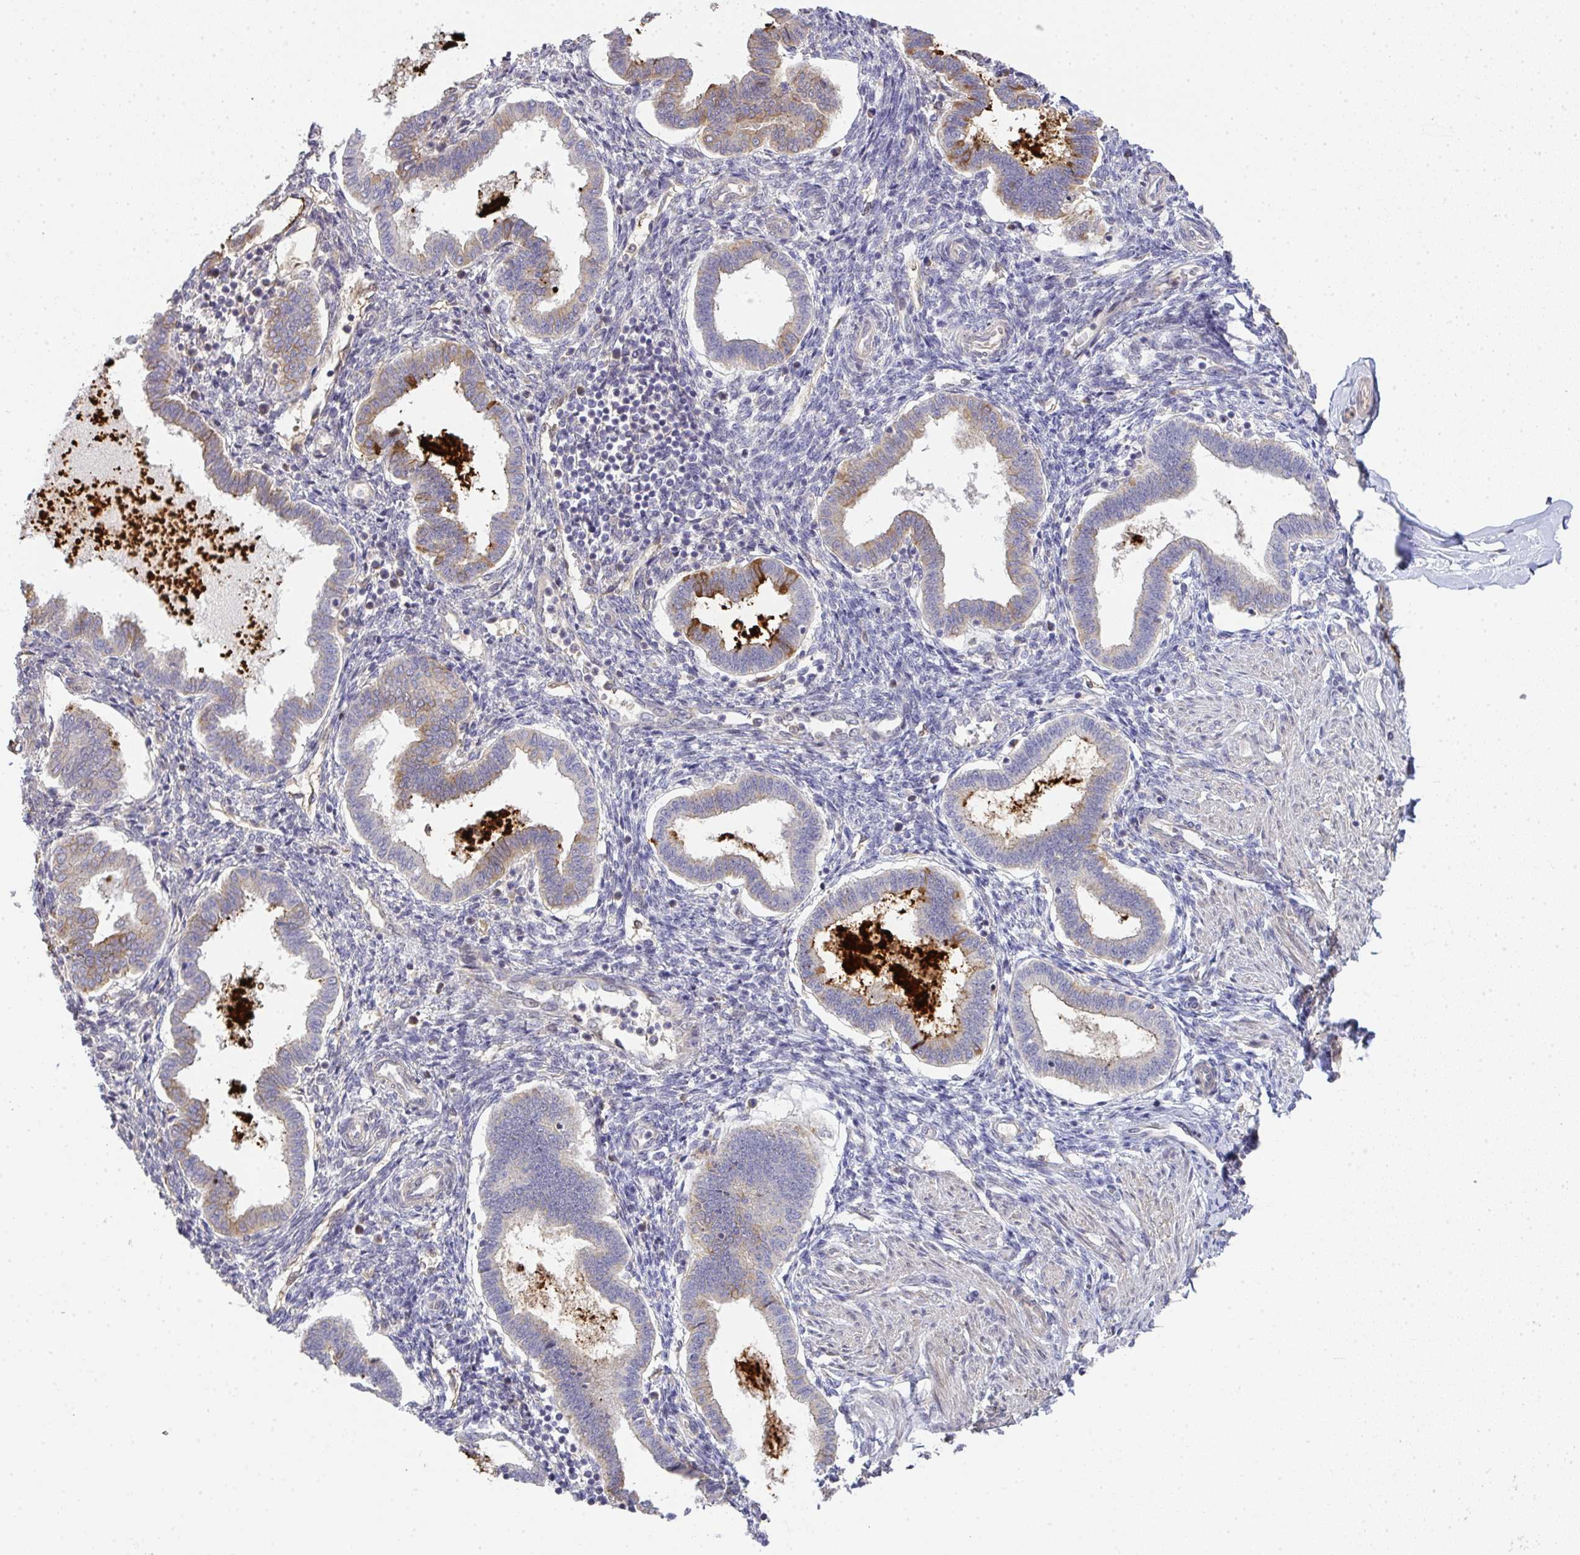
{"staining": {"intensity": "negative", "quantity": "none", "location": "none"}, "tissue": "endometrium", "cell_type": "Cells in endometrial stroma", "image_type": "normal", "snomed": [{"axis": "morphology", "description": "Normal tissue, NOS"}, {"axis": "topography", "description": "Endometrium"}], "caption": "The photomicrograph exhibits no staining of cells in endometrial stroma in normal endometrium. (Stains: DAB (3,3'-diaminobenzidine) immunohistochemistry (IHC) with hematoxylin counter stain, Microscopy: brightfield microscopy at high magnification).", "gene": "EEF1AKMT1", "patient": {"sex": "female", "age": 24}}